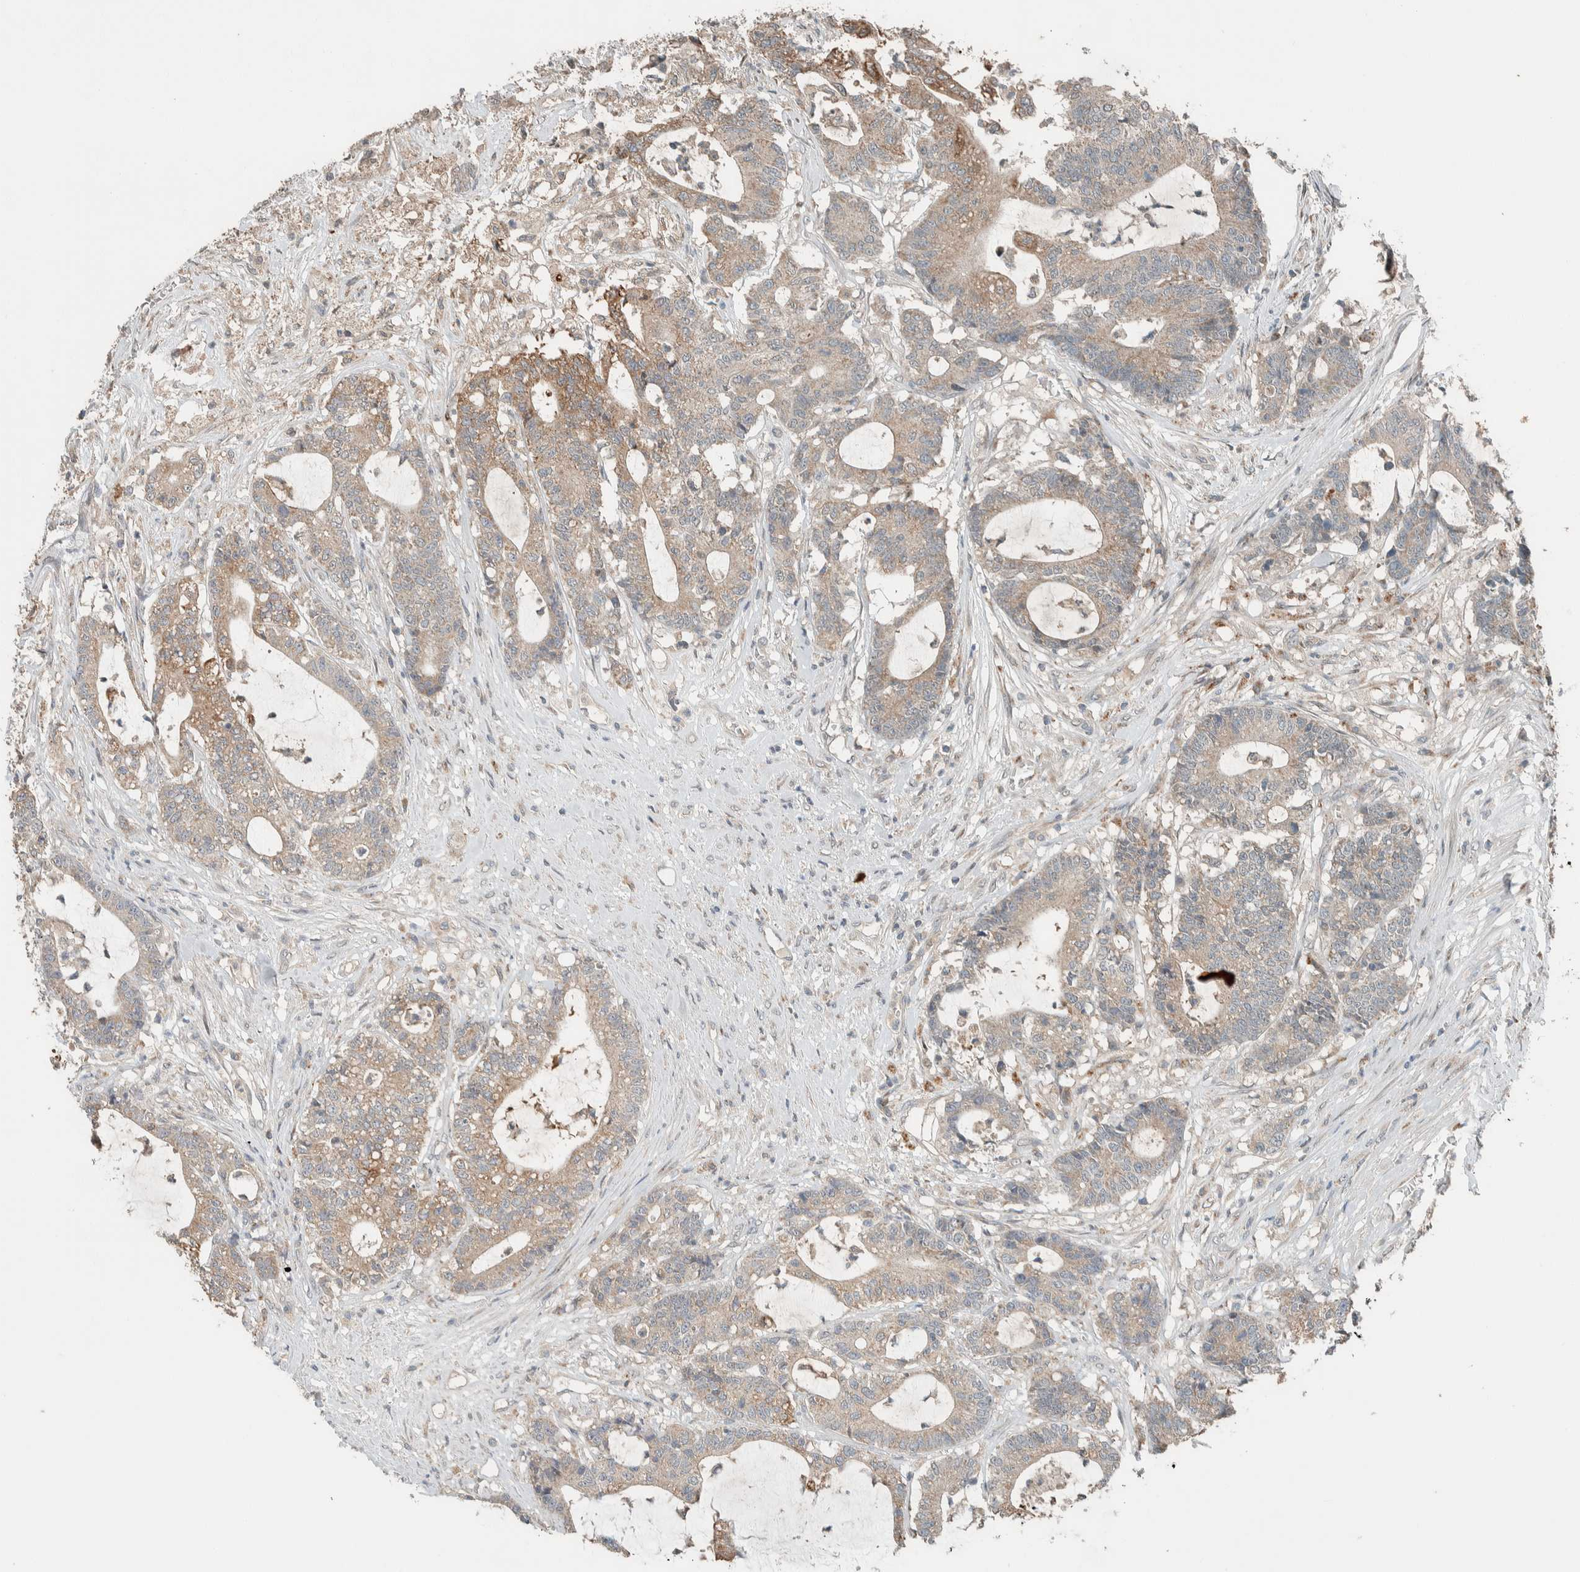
{"staining": {"intensity": "weak", "quantity": ">75%", "location": "cytoplasmic/membranous"}, "tissue": "colorectal cancer", "cell_type": "Tumor cells", "image_type": "cancer", "snomed": [{"axis": "morphology", "description": "Adenocarcinoma, NOS"}, {"axis": "topography", "description": "Colon"}], "caption": "DAB (3,3'-diaminobenzidine) immunohistochemical staining of human colorectal cancer shows weak cytoplasmic/membranous protein staining in approximately >75% of tumor cells.", "gene": "NBR1", "patient": {"sex": "female", "age": 84}}